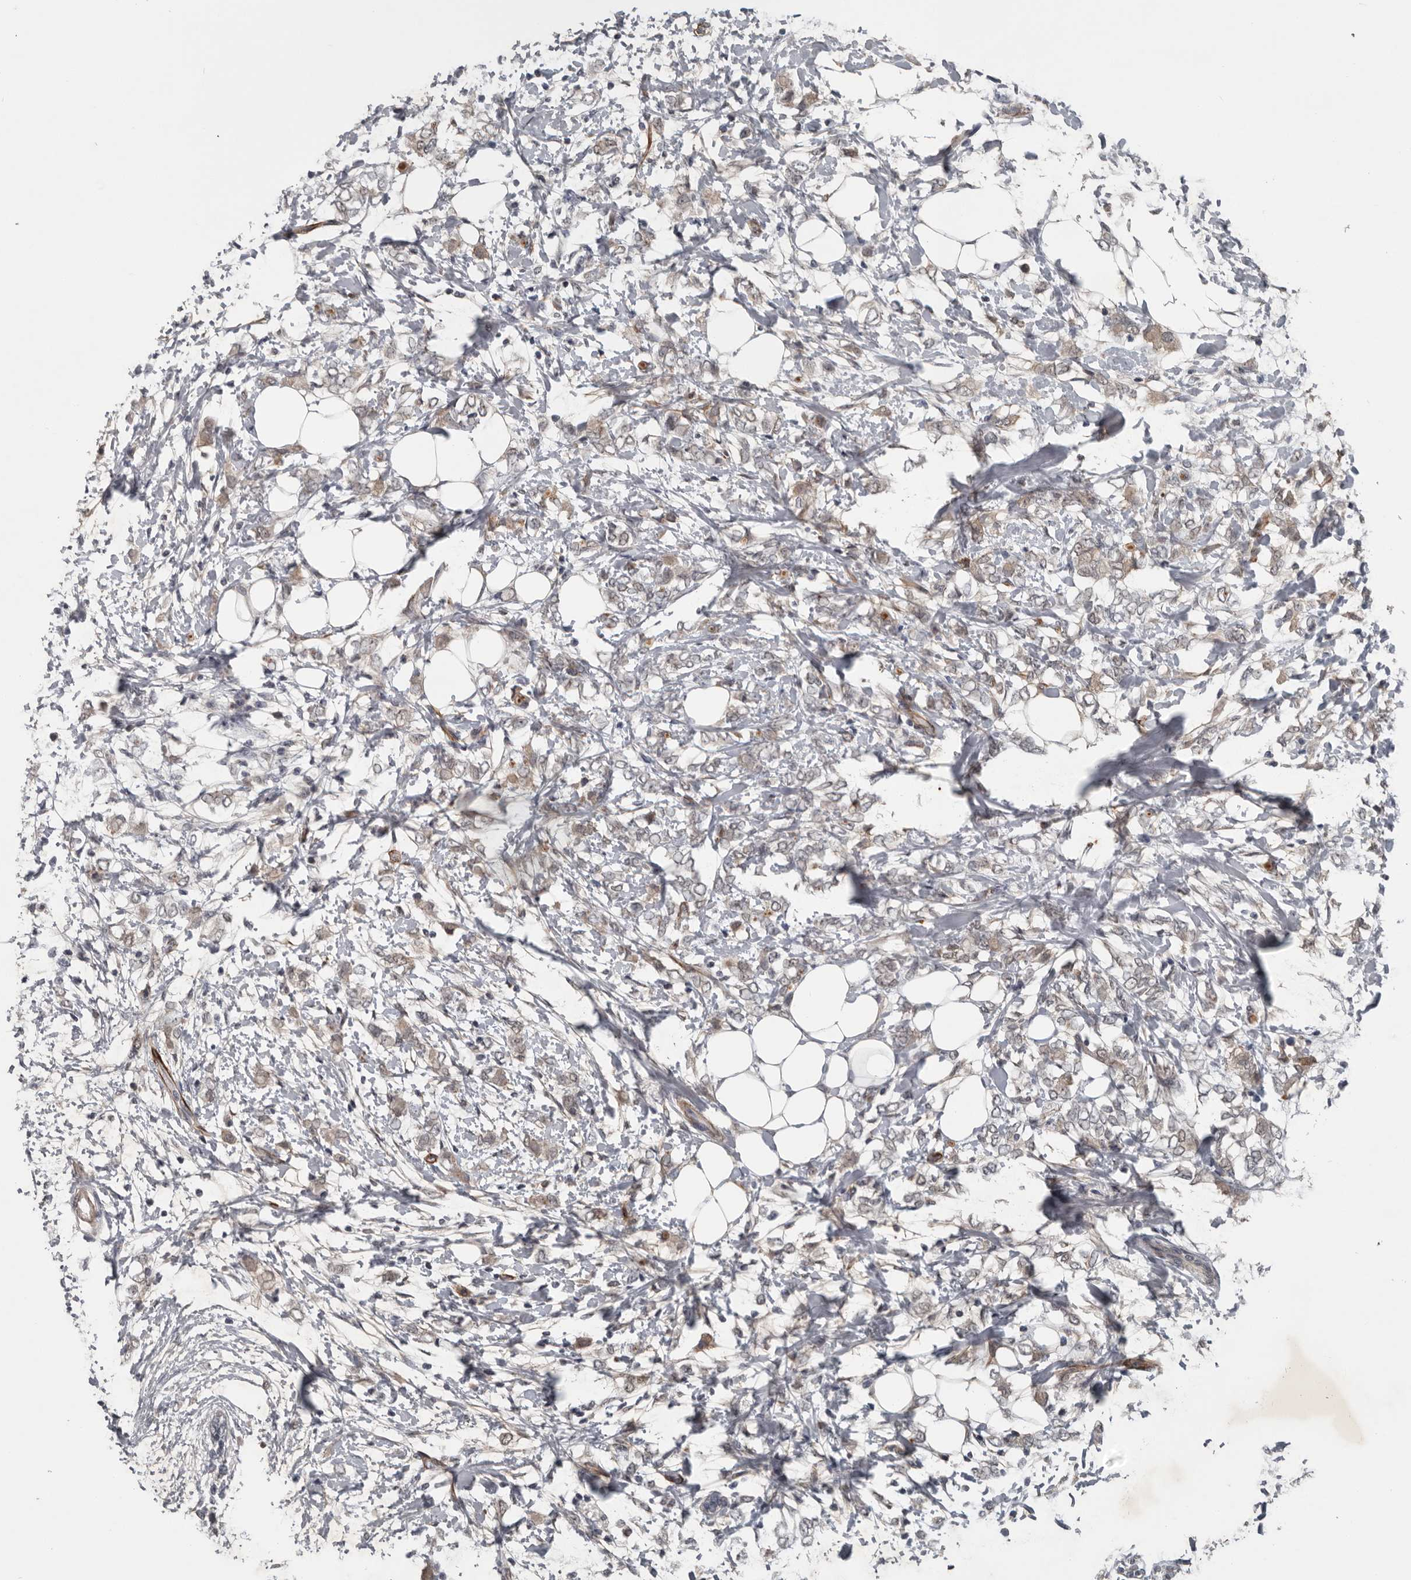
{"staining": {"intensity": "negative", "quantity": "none", "location": "none"}, "tissue": "breast cancer", "cell_type": "Tumor cells", "image_type": "cancer", "snomed": [{"axis": "morphology", "description": "Normal tissue, NOS"}, {"axis": "morphology", "description": "Lobular carcinoma"}, {"axis": "topography", "description": "Breast"}], "caption": "Immunohistochemical staining of human breast lobular carcinoma demonstrates no significant expression in tumor cells. (DAB (3,3'-diaminobenzidine) IHC visualized using brightfield microscopy, high magnification).", "gene": "C1orf216", "patient": {"sex": "female", "age": 47}}